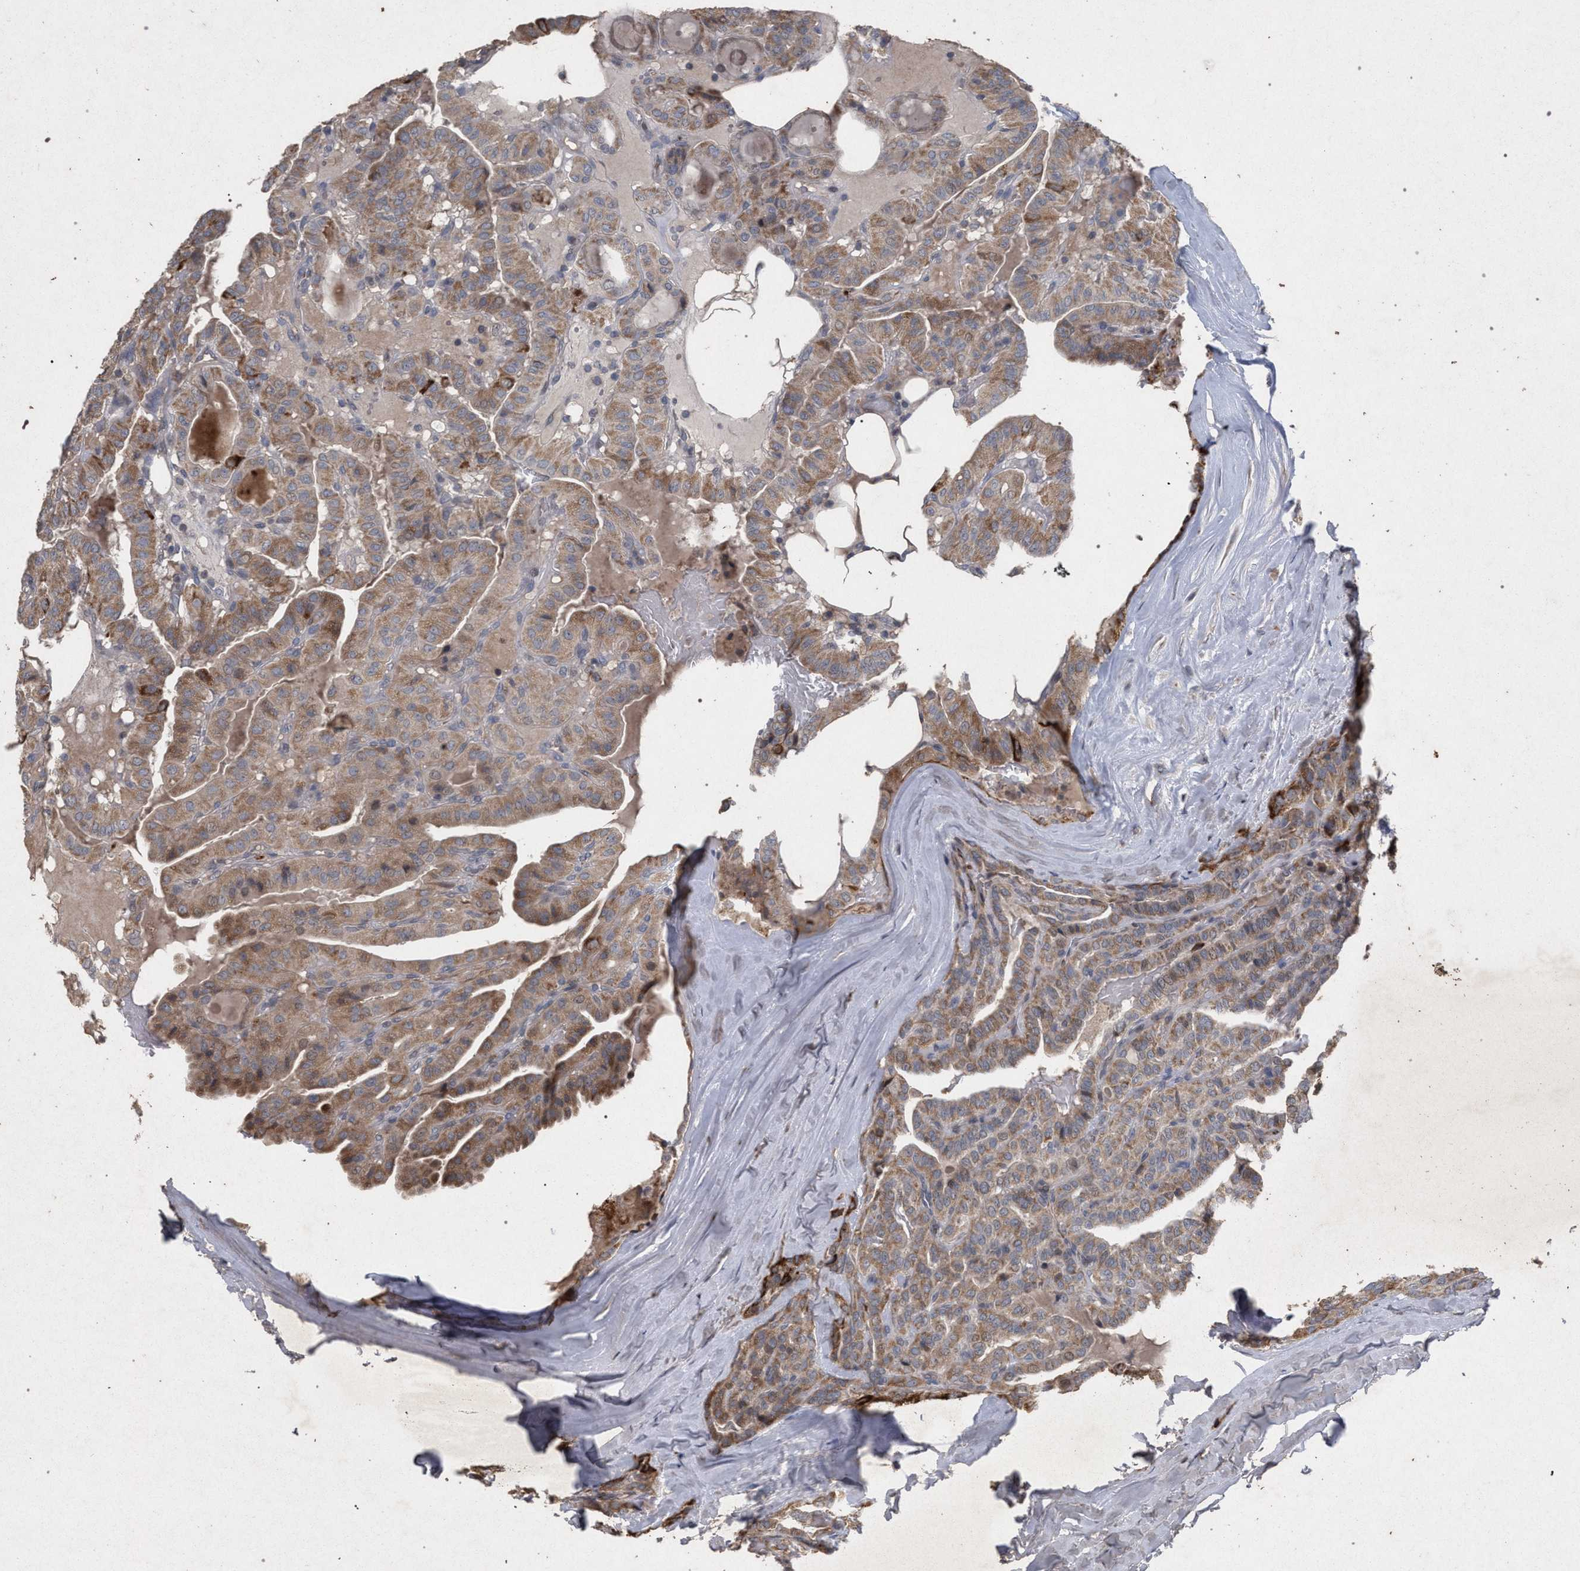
{"staining": {"intensity": "moderate", "quantity": ">75%", "location": "cytoplasmic/membranous"}, "tissue": "thyroid cancer", "cell_type": "Tumor cells", "image_type": "cancer", "snomed": [{"axis": "morphology", "description": "Papillary adenocarcinoma, NOS"}, {"axis": "topography", "description": "Thyroid gland"}], "caption": "Human thyroid cancer stained for a protein (brown) exhibits moderate cytoplasmic/membranous positive positivity in about >75% of tumor cells.", "gene": "PKD2L1", "patient": {"sex": "male", "age": 77}}